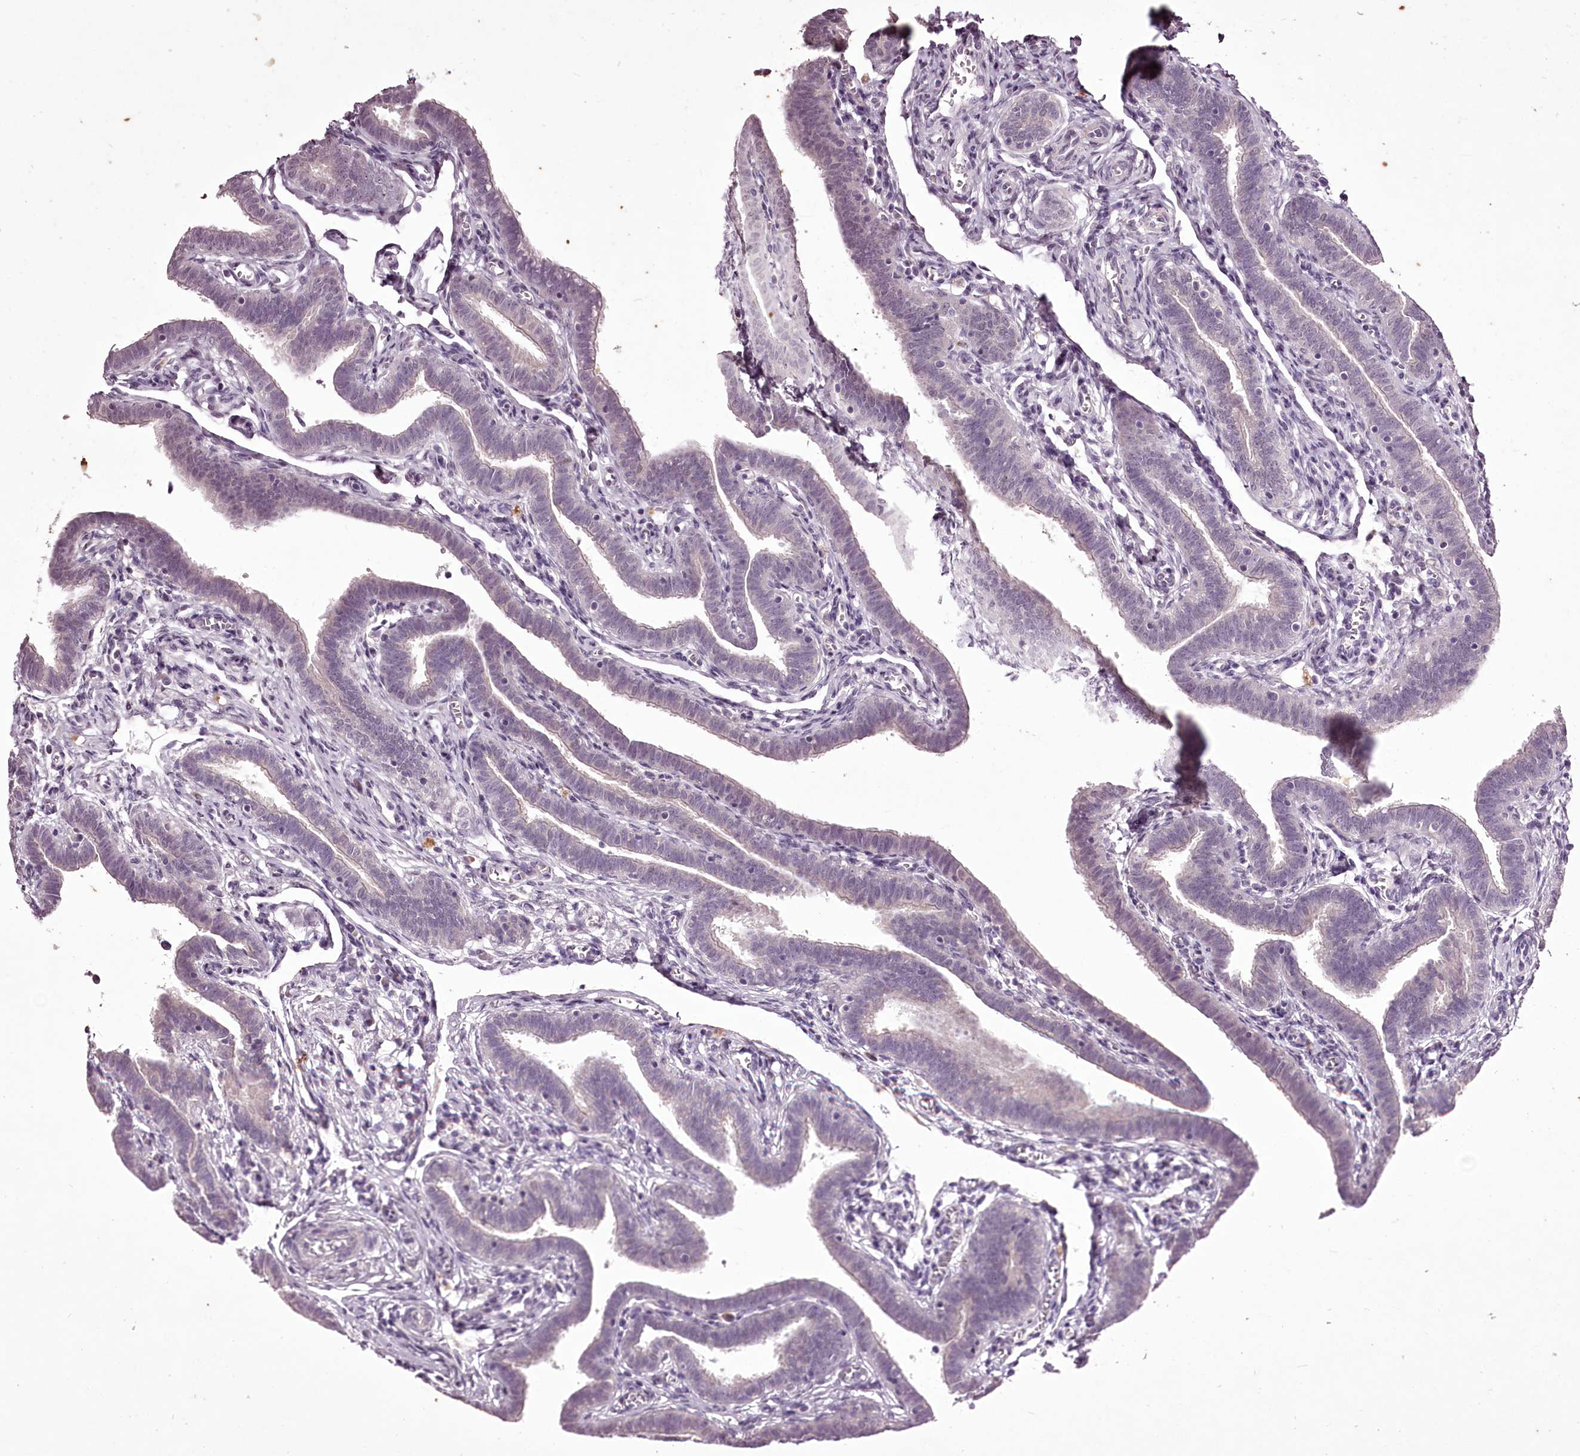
{"staining": {"intensity": "negative", "quantity": "none", "location": "none"}, "tissue": "fallopian tube", "cell_type": "Glandular cells", "image_type": "normal", "snomed": [{"axis": "morphology", "description": "Normal tissue, NOS"}, {"axis": "topography", "description": "Fallopian tube"}], "caption": "The immunohistochemistry (IHC) image has no significant staining in glandular cells of fallopian tube. (DAB immunohistochemistry visualized using brightfield microscopy, high magnification).", "gene": "C1orf56", "patient": {"sex": "female", "age": 36}}